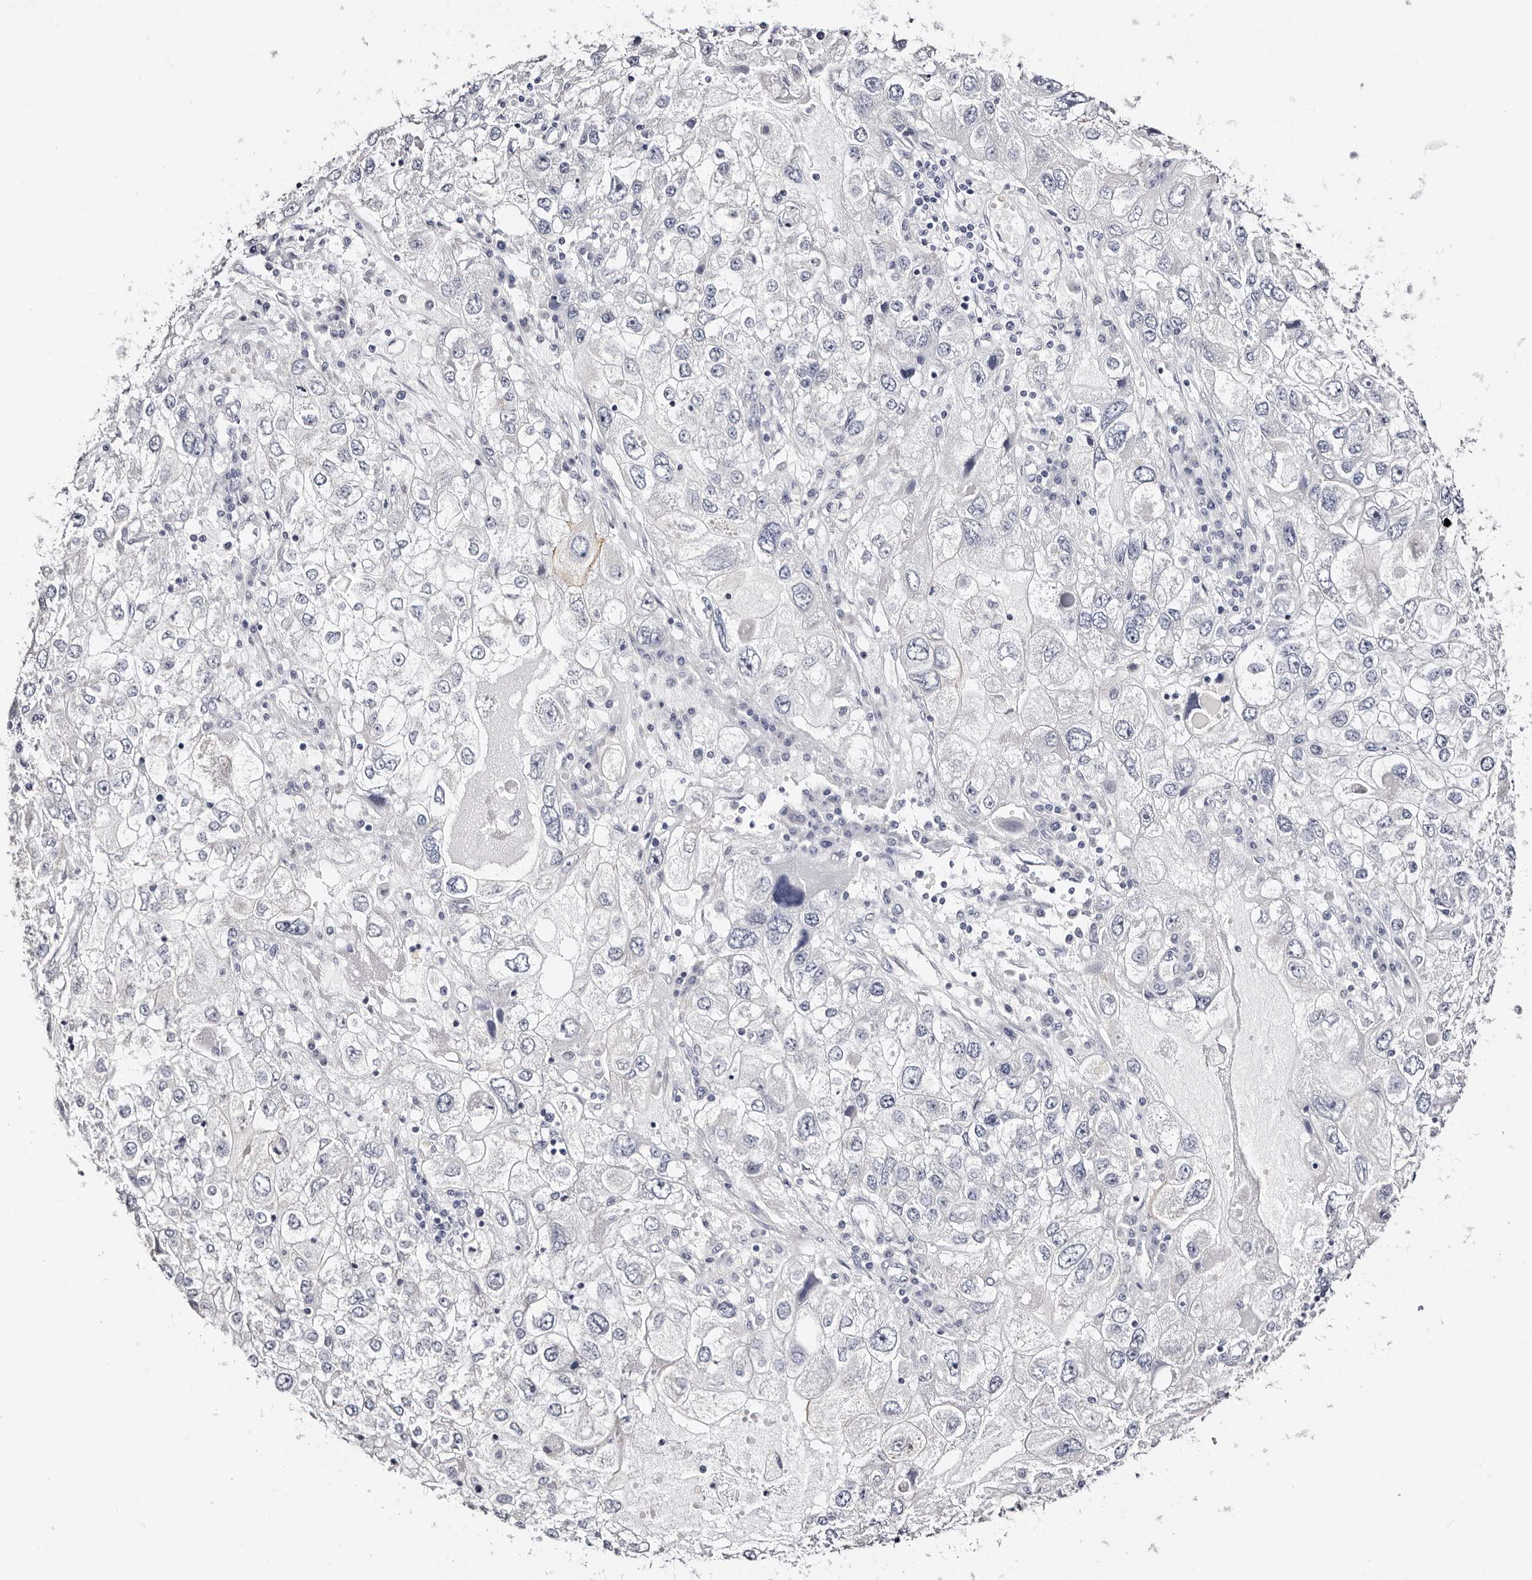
{"staining": {"intensity": "negative", "quantity": "none", "location": "none"}, "tissue": "endometrial cancer", "cell_type": "Tumor cells", "image_type": "cancer", "snomed": [{"axis": "morphology", "description": "Adenocarcinoma, NOS"}, {"axis": "topography", "description": "Endometrium"}], "caption": "Tumor cells are negative for protein expression in human endometrial adenocarcinoma.", "gene": "ROM1", "patient": {"sex": "female", "age": 49}}